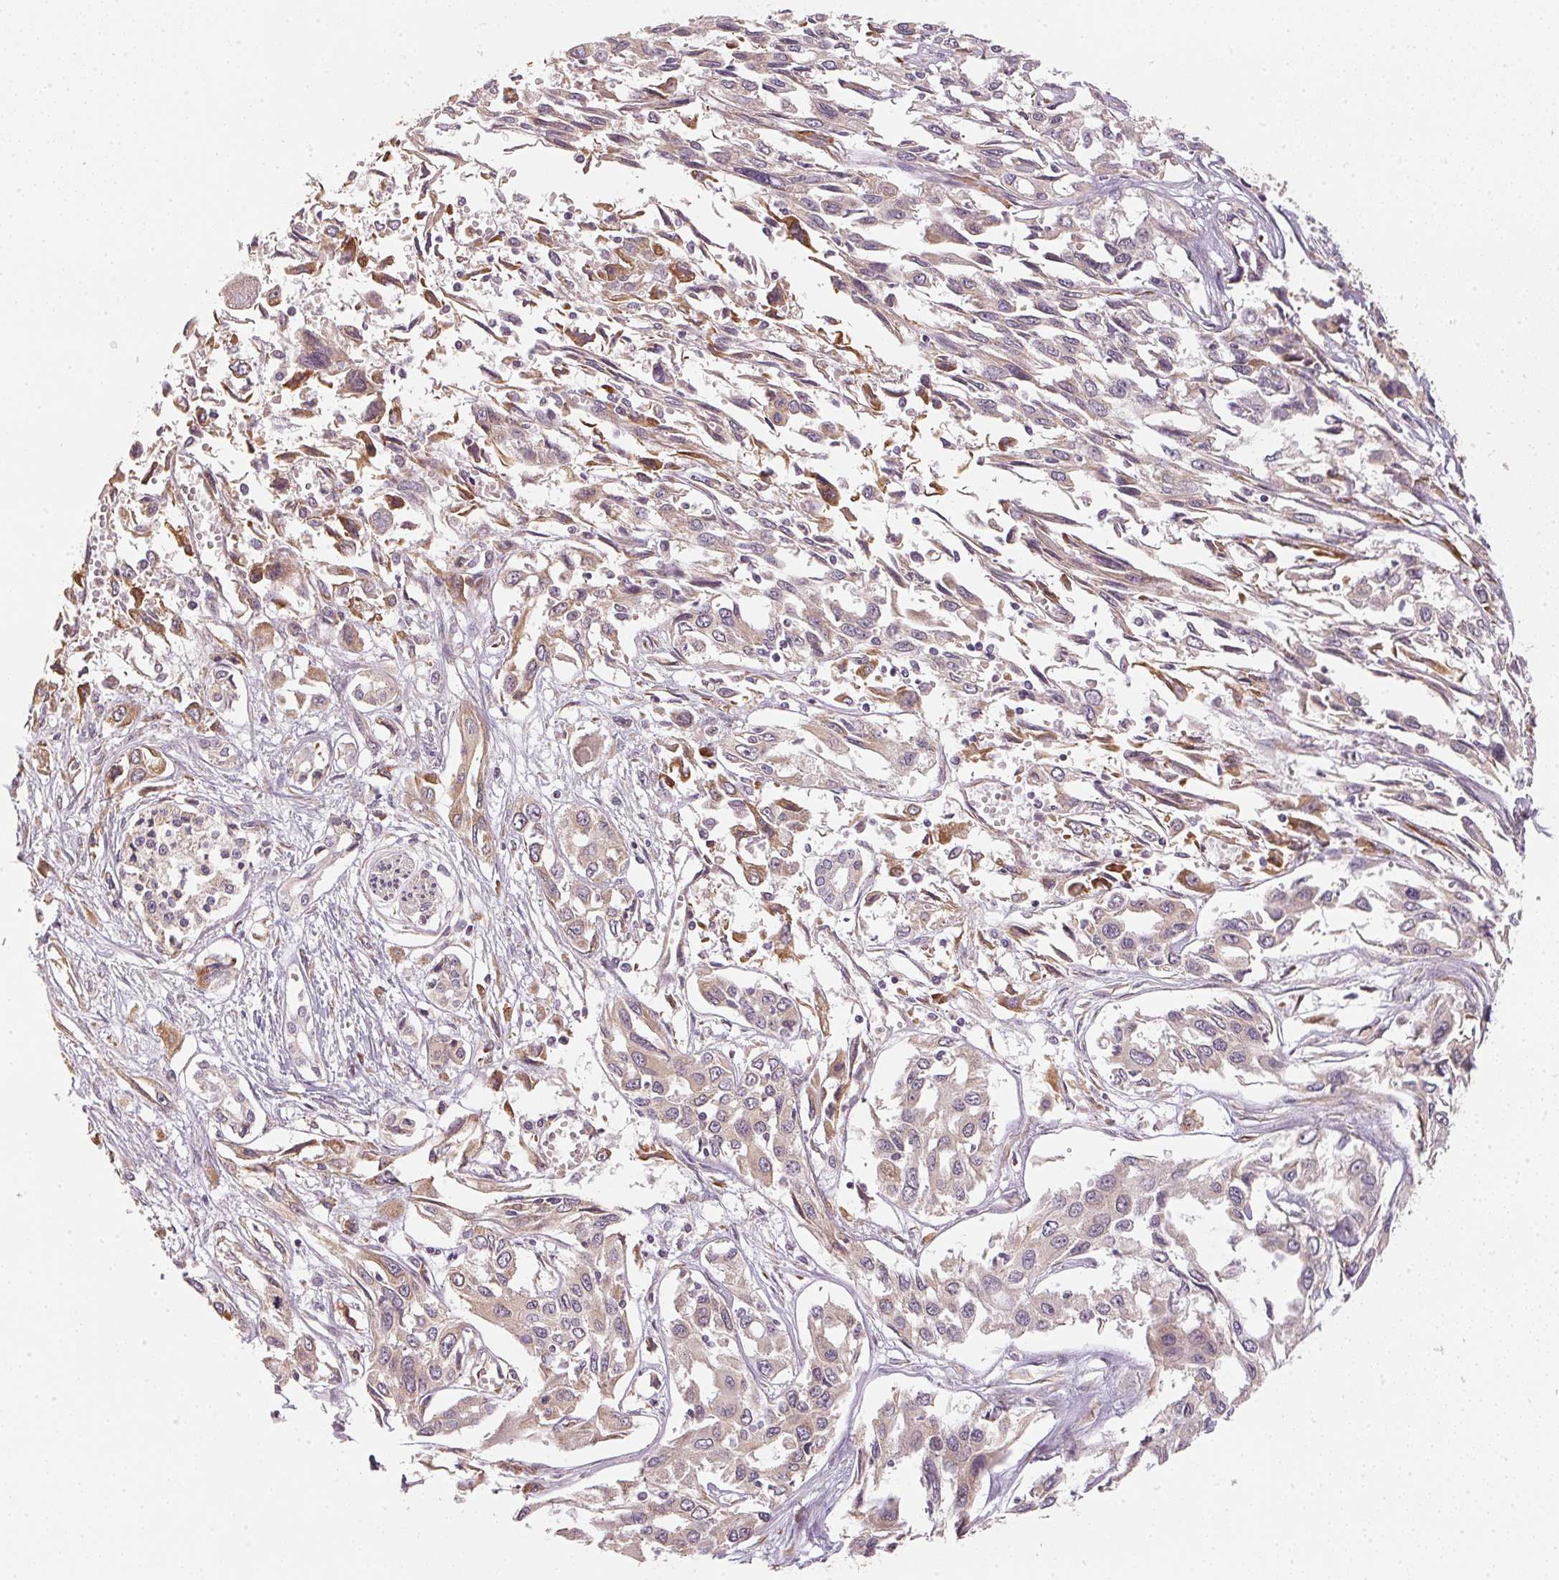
{"staining": {"intensity": "weak", "quantity": "<25%", "location": "cytoplasmic/membranous"}, "tissue": "pancreatic cancer", "cell_type": "Tumor cells", "image_type": "cancer", "snomed": [{"axis": "morphology", "description": "Adenocarcinoma, NOS"}, {"axis": "topography", "description": "Pancreas"}], "caption": "Human pancreatic adenocarcinoma stained for a protein using immunohistochemistry (IHC) demonstrates no expression in tumor cells.", "gene": "STRN4", "patient": {"sex": "female", "age": 55}}